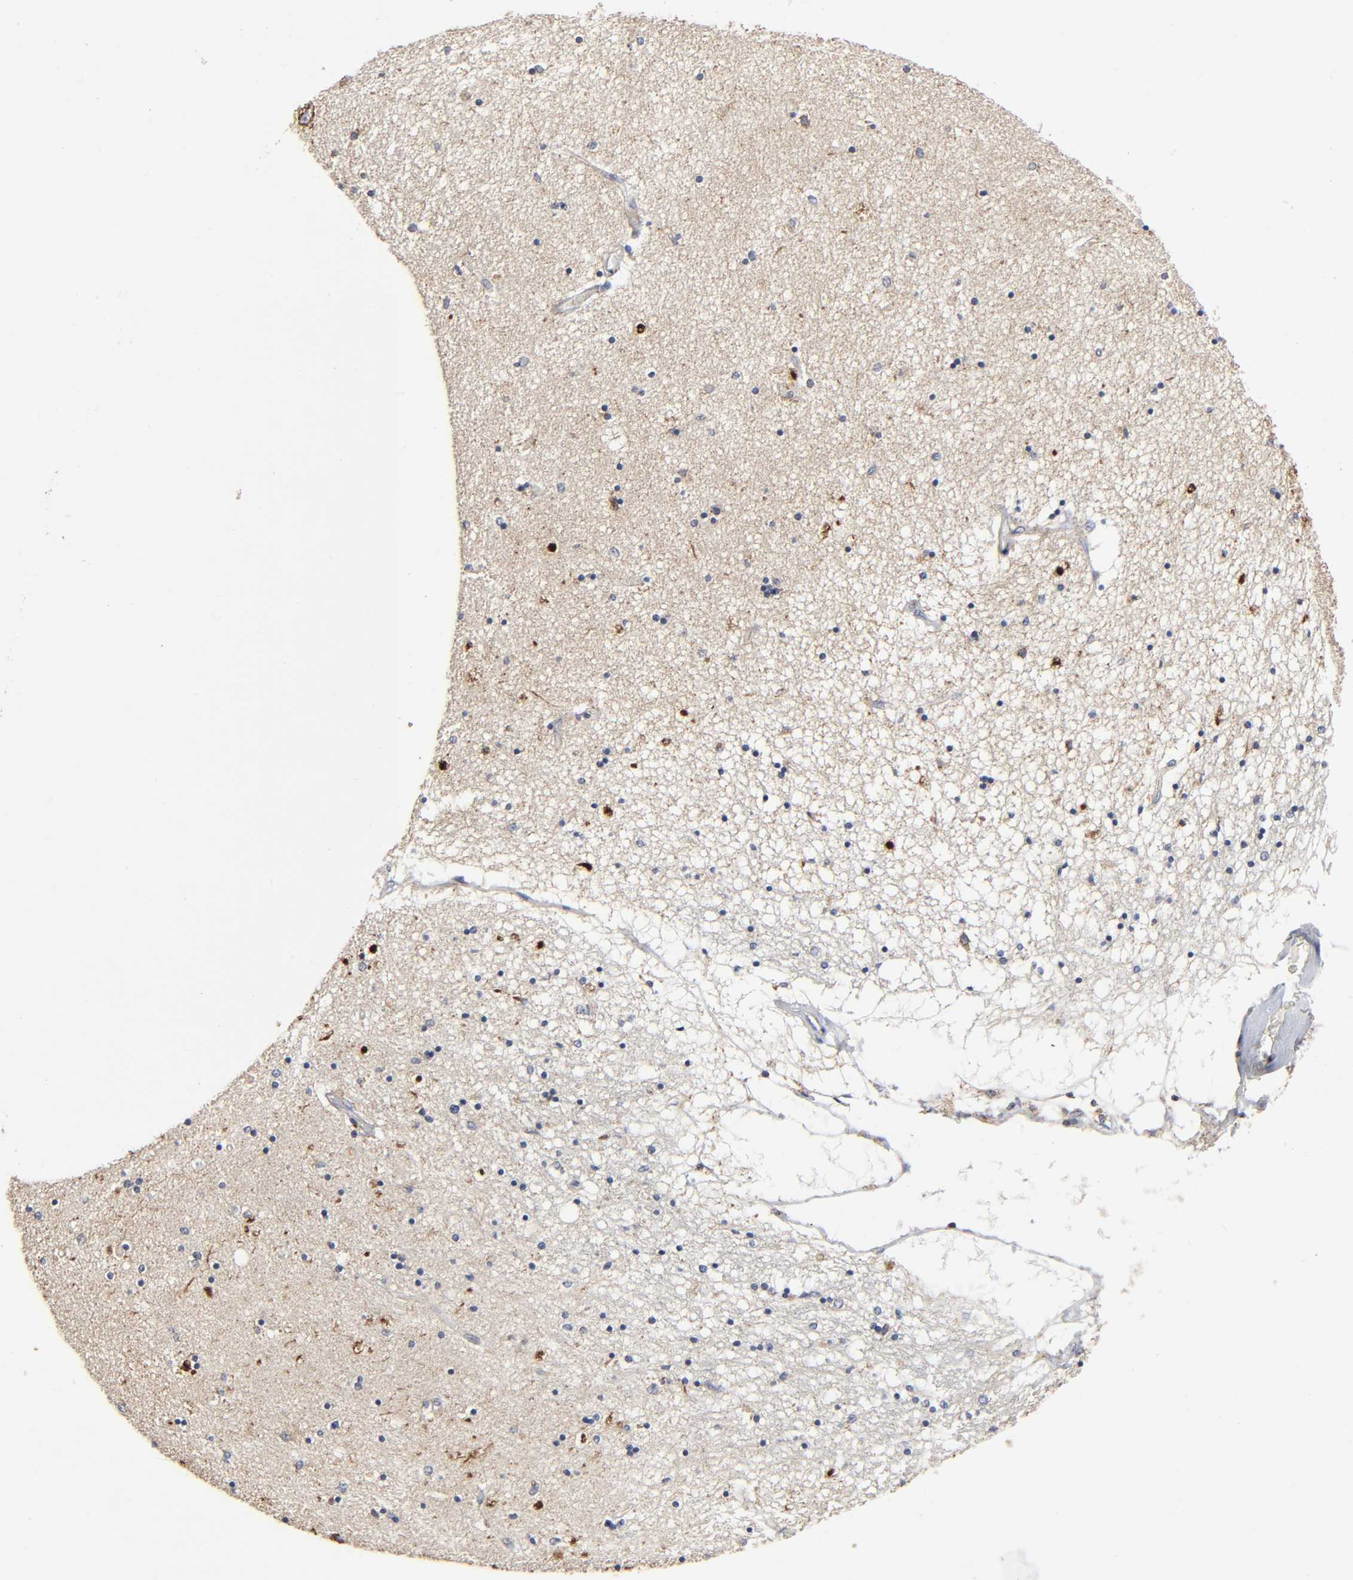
{"staining": {"intensity": "moderate", "quantity": "<25%", "location": "cytoplasmic/membranous"}, "tissue": "hippocampus", "cell_type": "Glial cells", "image_type": "normal", "snomed": [{"axis": "morphology", "description": "Normal tissue, NOS"}, {"axis": "topography", "description": "Hippocampus"}], "caption": "This micrograph exhibits normal hippocampus stained with immunohistochemistry (IHC) to label a protein in brown. The cytoplasmic/membranous of glial cells show moderate positivity for the protein. Nuclei are counter-stained blue.", "gene": "COX6B1", "patient": {"sex": "female", "age": 54}}